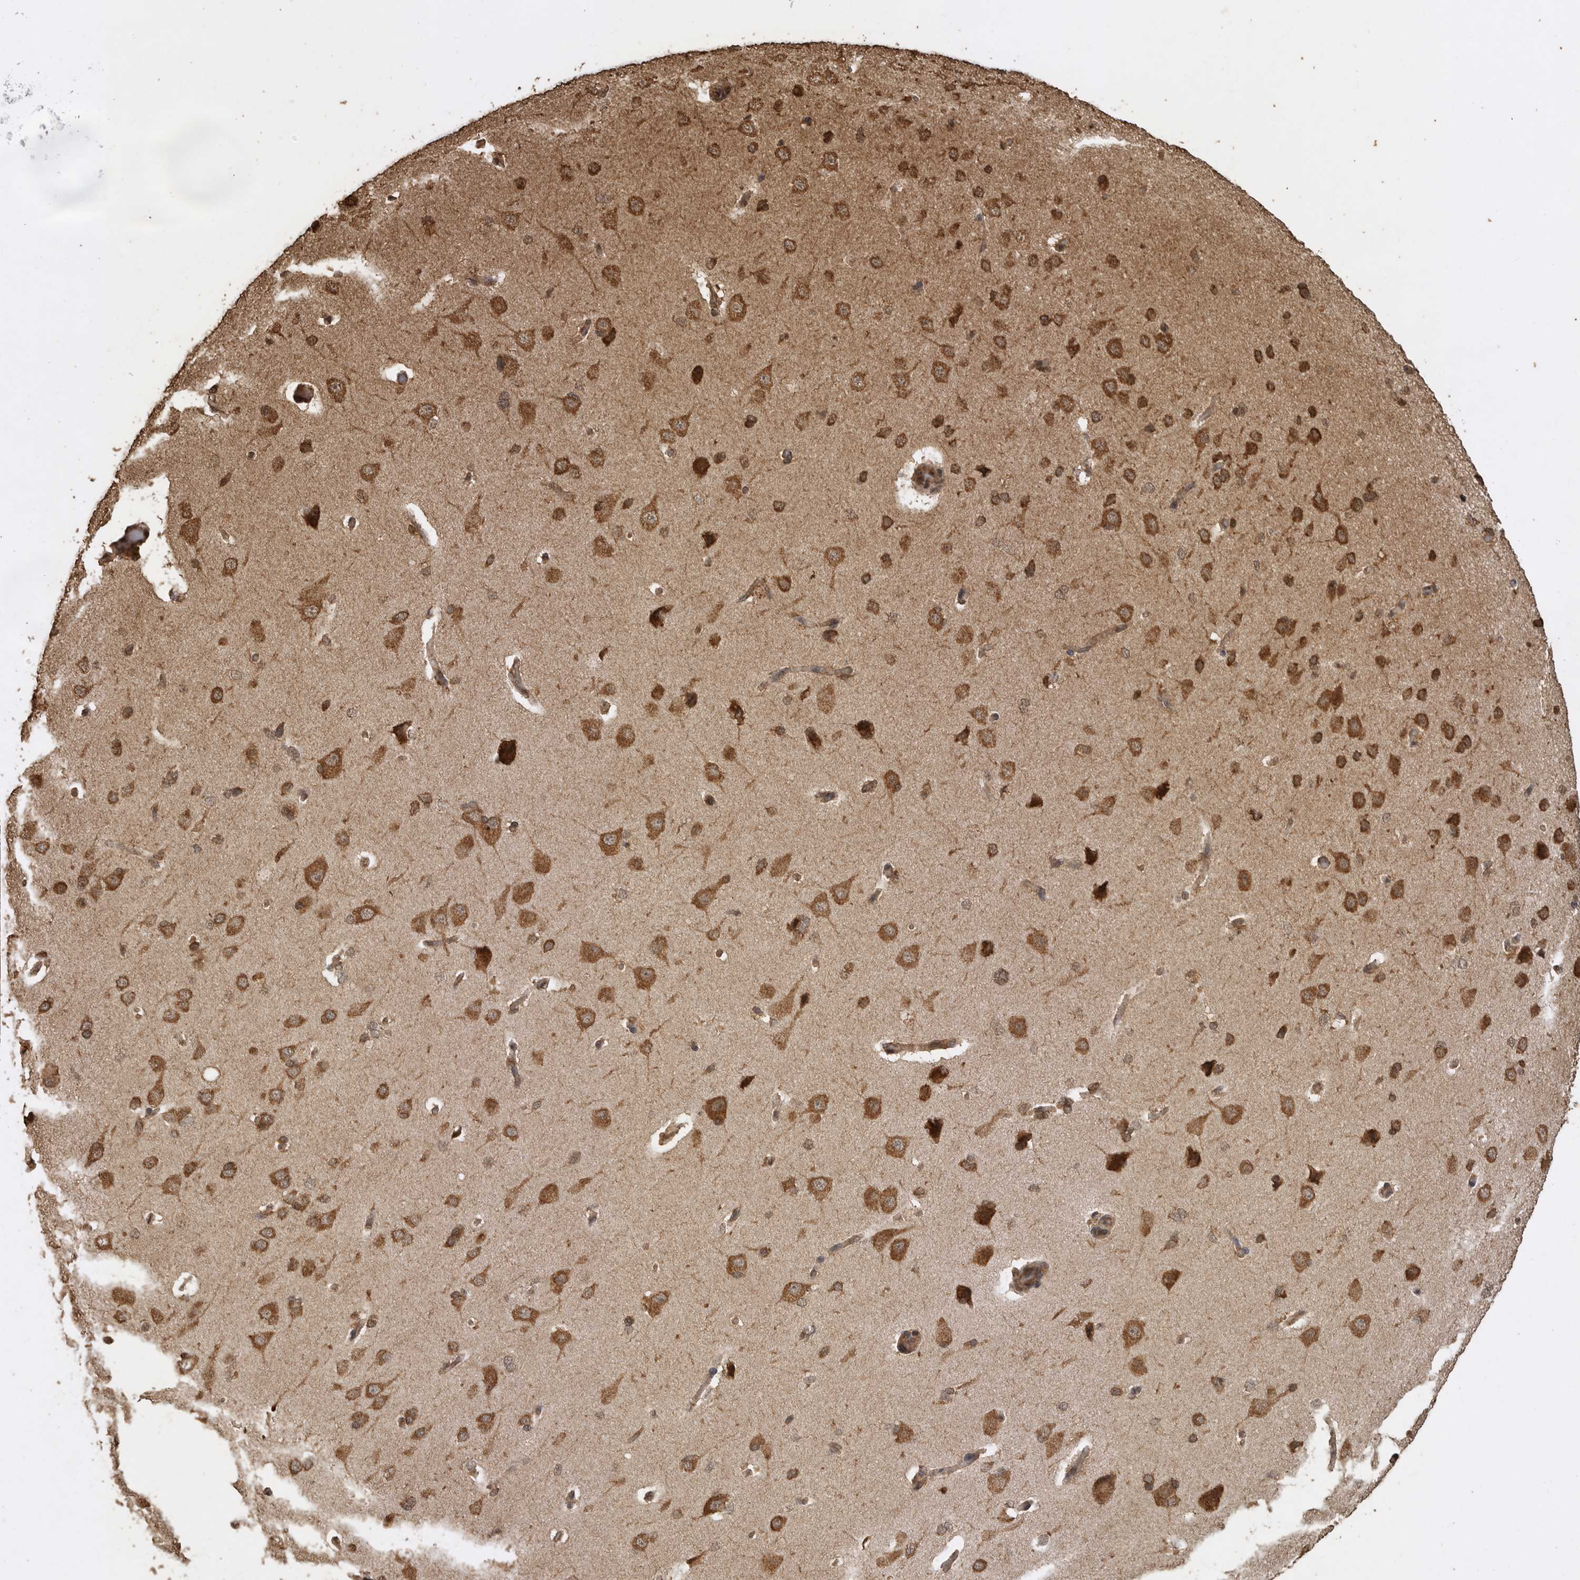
{"staining": {"intensity": "weak", "quantity": ">75%", "location": "cytoplasmic/membranous"}, "tissue": "cerebral cortex", "cell_type": "Endothelial cells", "image_type": "normal", "snomed": [{"axis": "morphology", "description": "Normal tissue, NOS"}, {"axis": "topography", "description": "Cerebral cortex"}], "caption": "DAB (3,3'-diaminobenzidine) immunohistochemical staining of normal cerebral cortex shows weak cytoplasmic/membranous protein positivity in approximately >75% of endothelial cells. Using DAB (brown) and hematoxylin (blue) stains, captured at high magnification using brightfield microscopy.", "gene": "PINK1", "patient": {"sex": "male", "age": 62}}